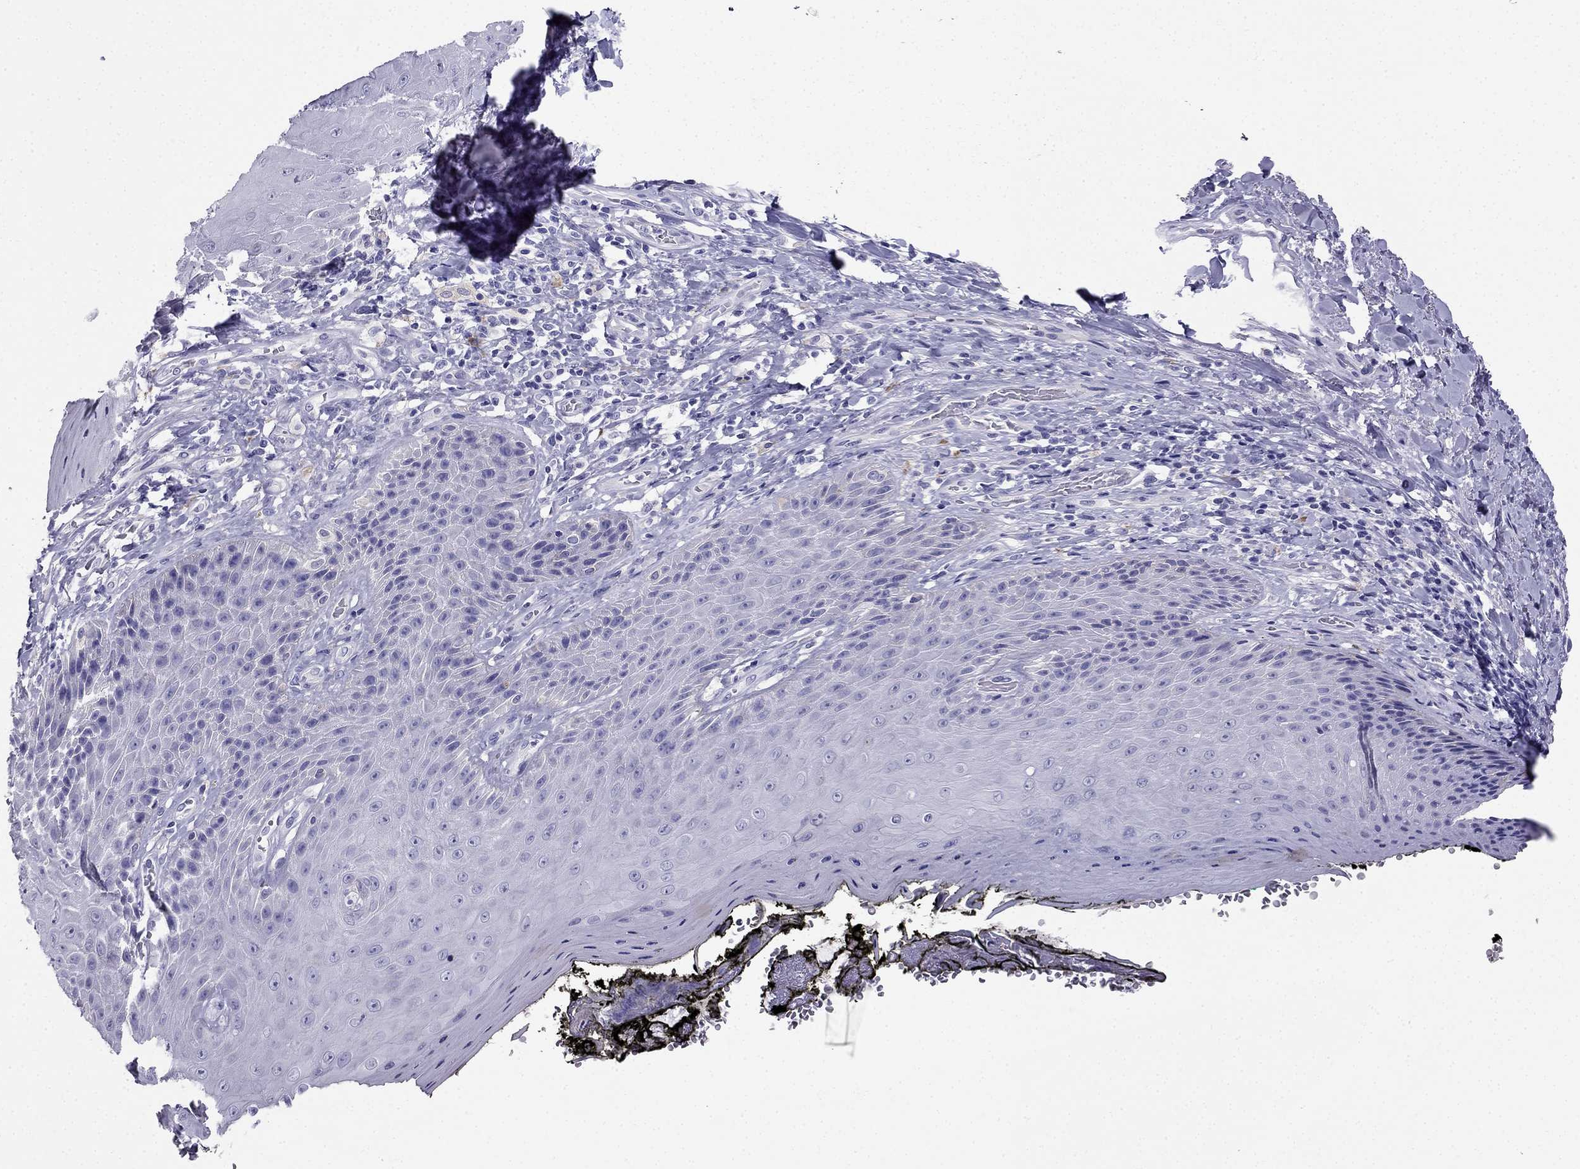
{"staining": {"intensity": "negative", "quantity": "none", "location": "none"}, "tissue": "skin", "cell_type": "Epidermal cells", "image_type": "normal", "snomed": [{"axis": "morphology", "description": "Normal tissue, NOS"}, {"axis": "topography", "description": "Anal"}, {"axis": "topography", "description": "Peripheral nerve tissue"}], "caption": "This is an immunohistochemistry (IHC) photomicrograph of normal skin. There is no staining in epidermal cells.", "gene": "PTH", "patient": {"sex": "male", "age": 53}}